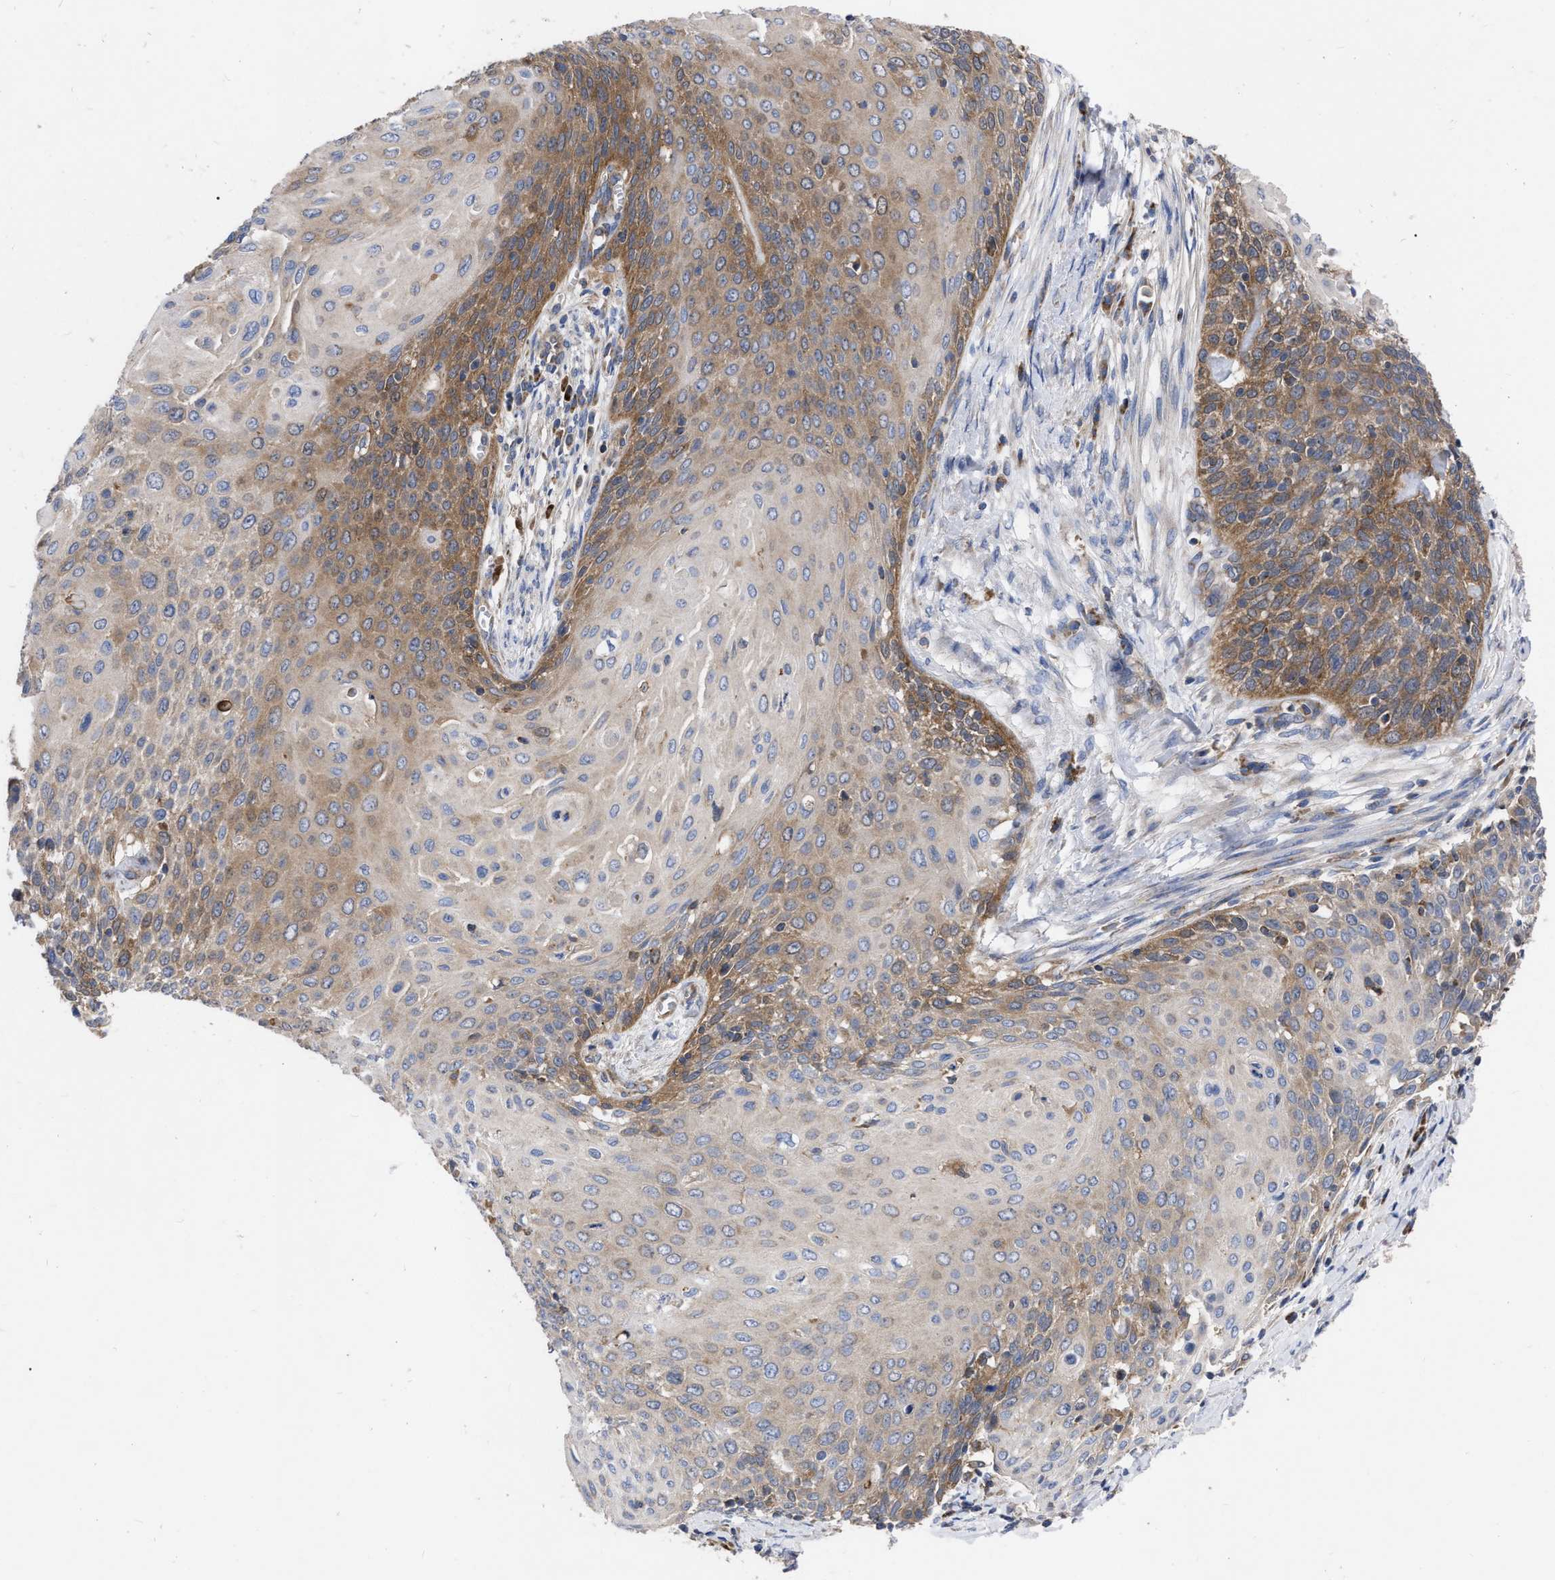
{"staining": {"intensity": "moderate", "quantity": "25%-75%", "location": "cytoplasmic/membranous"}, "tissue": "cervical cancer", "cell_type": "Tumor cells", "image_type": "cancer", "snomed": [{"axis": "morphology", "description": "Squamous cell carcinoma, NOS"}, {"axis": "topography", "description": "Cervix"}], "caption": "Immunohistochemical staining of cervical cancer demonstrates moderate cytoplasmic/membranous protein expression in approximately 25%-75% of tumor cells.", "gene": "CDKN2C", "patient": {"sex": "female", "age": 39}}